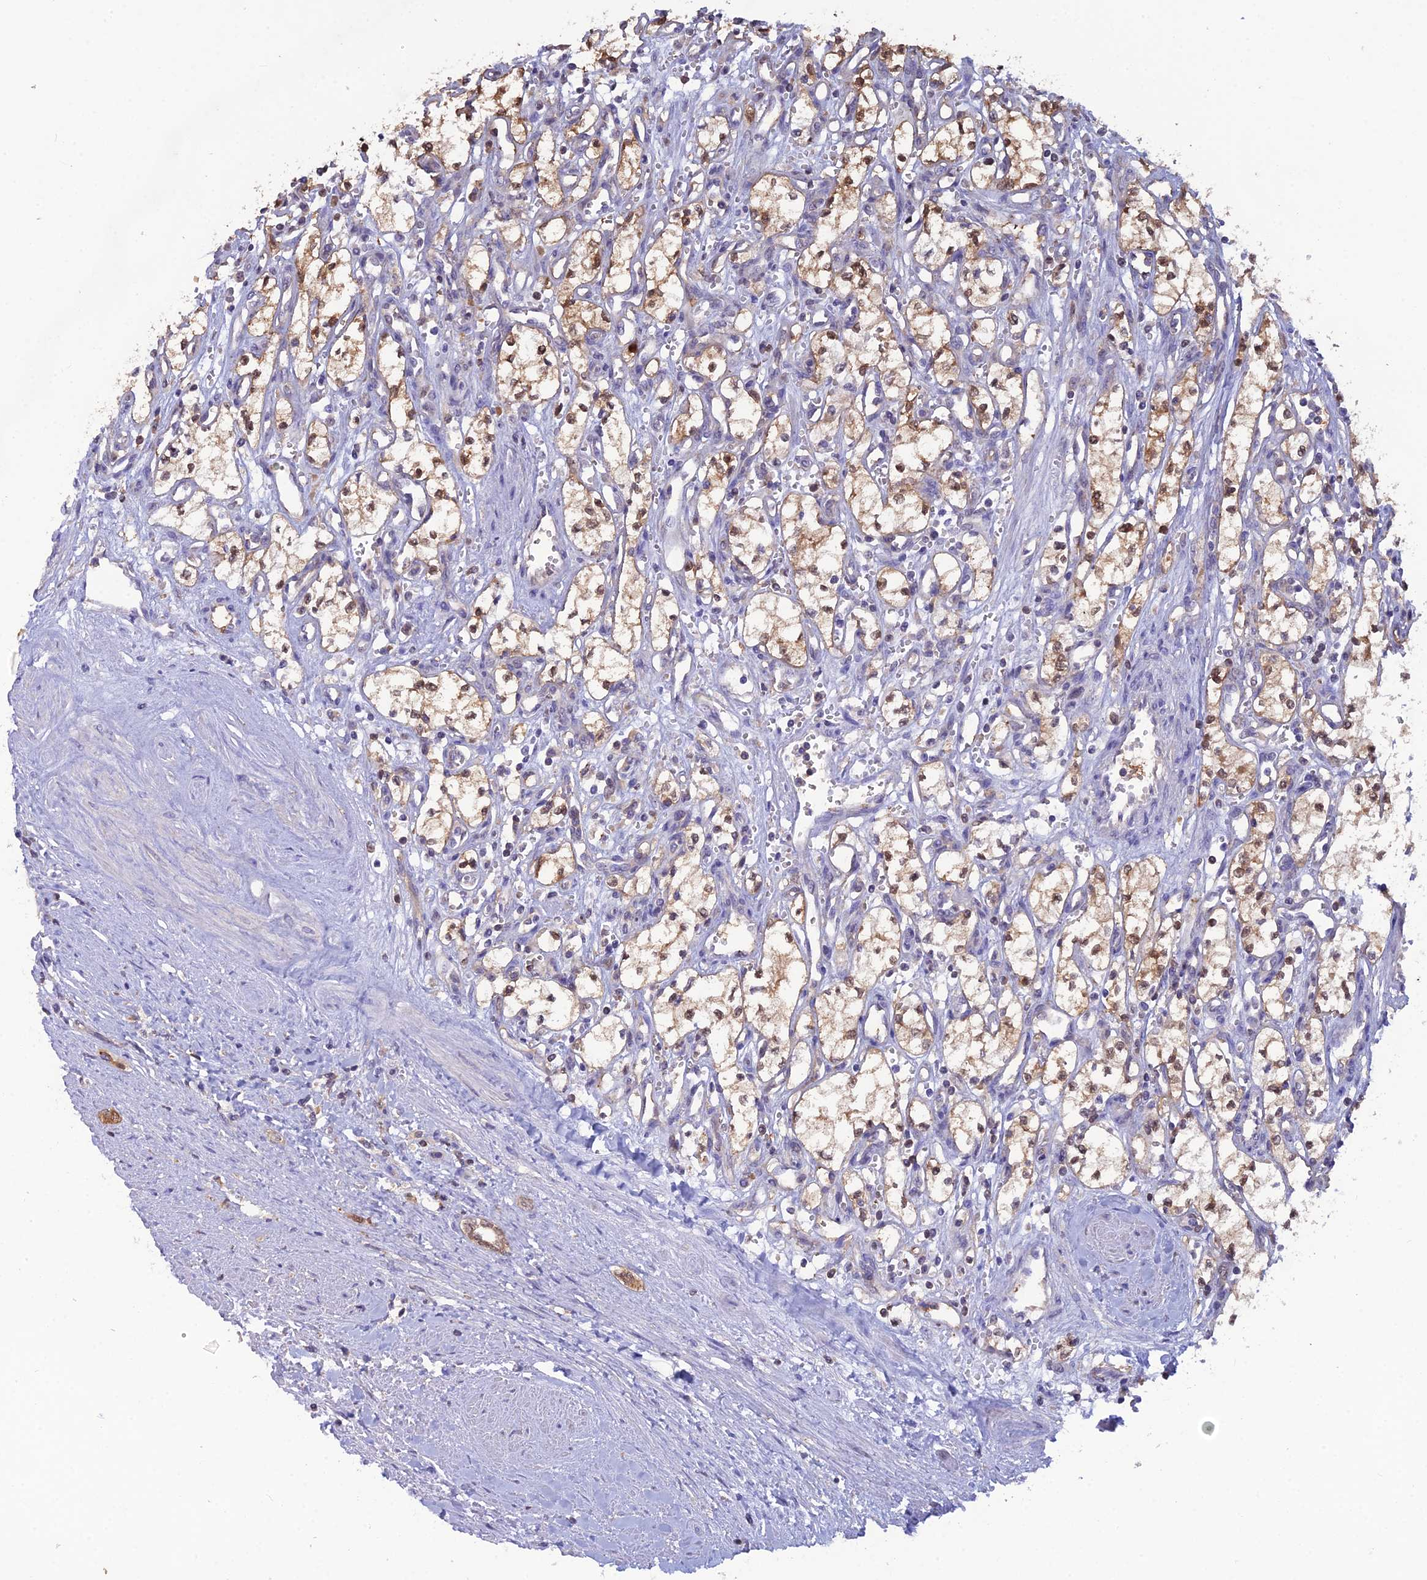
{"staining": {"intensity": "moderate", "quantity": "25%-75%", "location": "cytoplasmic/membranous,nuclear"}, "tissue": "renal cancer", "cell_type": "Tumor cells", "image_type": "cancer", "snomed": [{"axis": "morphology", "description": "Adenocarcinoma, NOS"}, {"axis": "topography", "description": "Kidney"}], "caption": "Immunohistochemistry (IHC) (DAB) staining of renal cancer exhibits moderate cytoplasmic/membranous and nuclear protein staining in approximately 25%-75% of tumor cells.", "gene": "HINT1", "patient": {"sex": "male", "age": 59}}